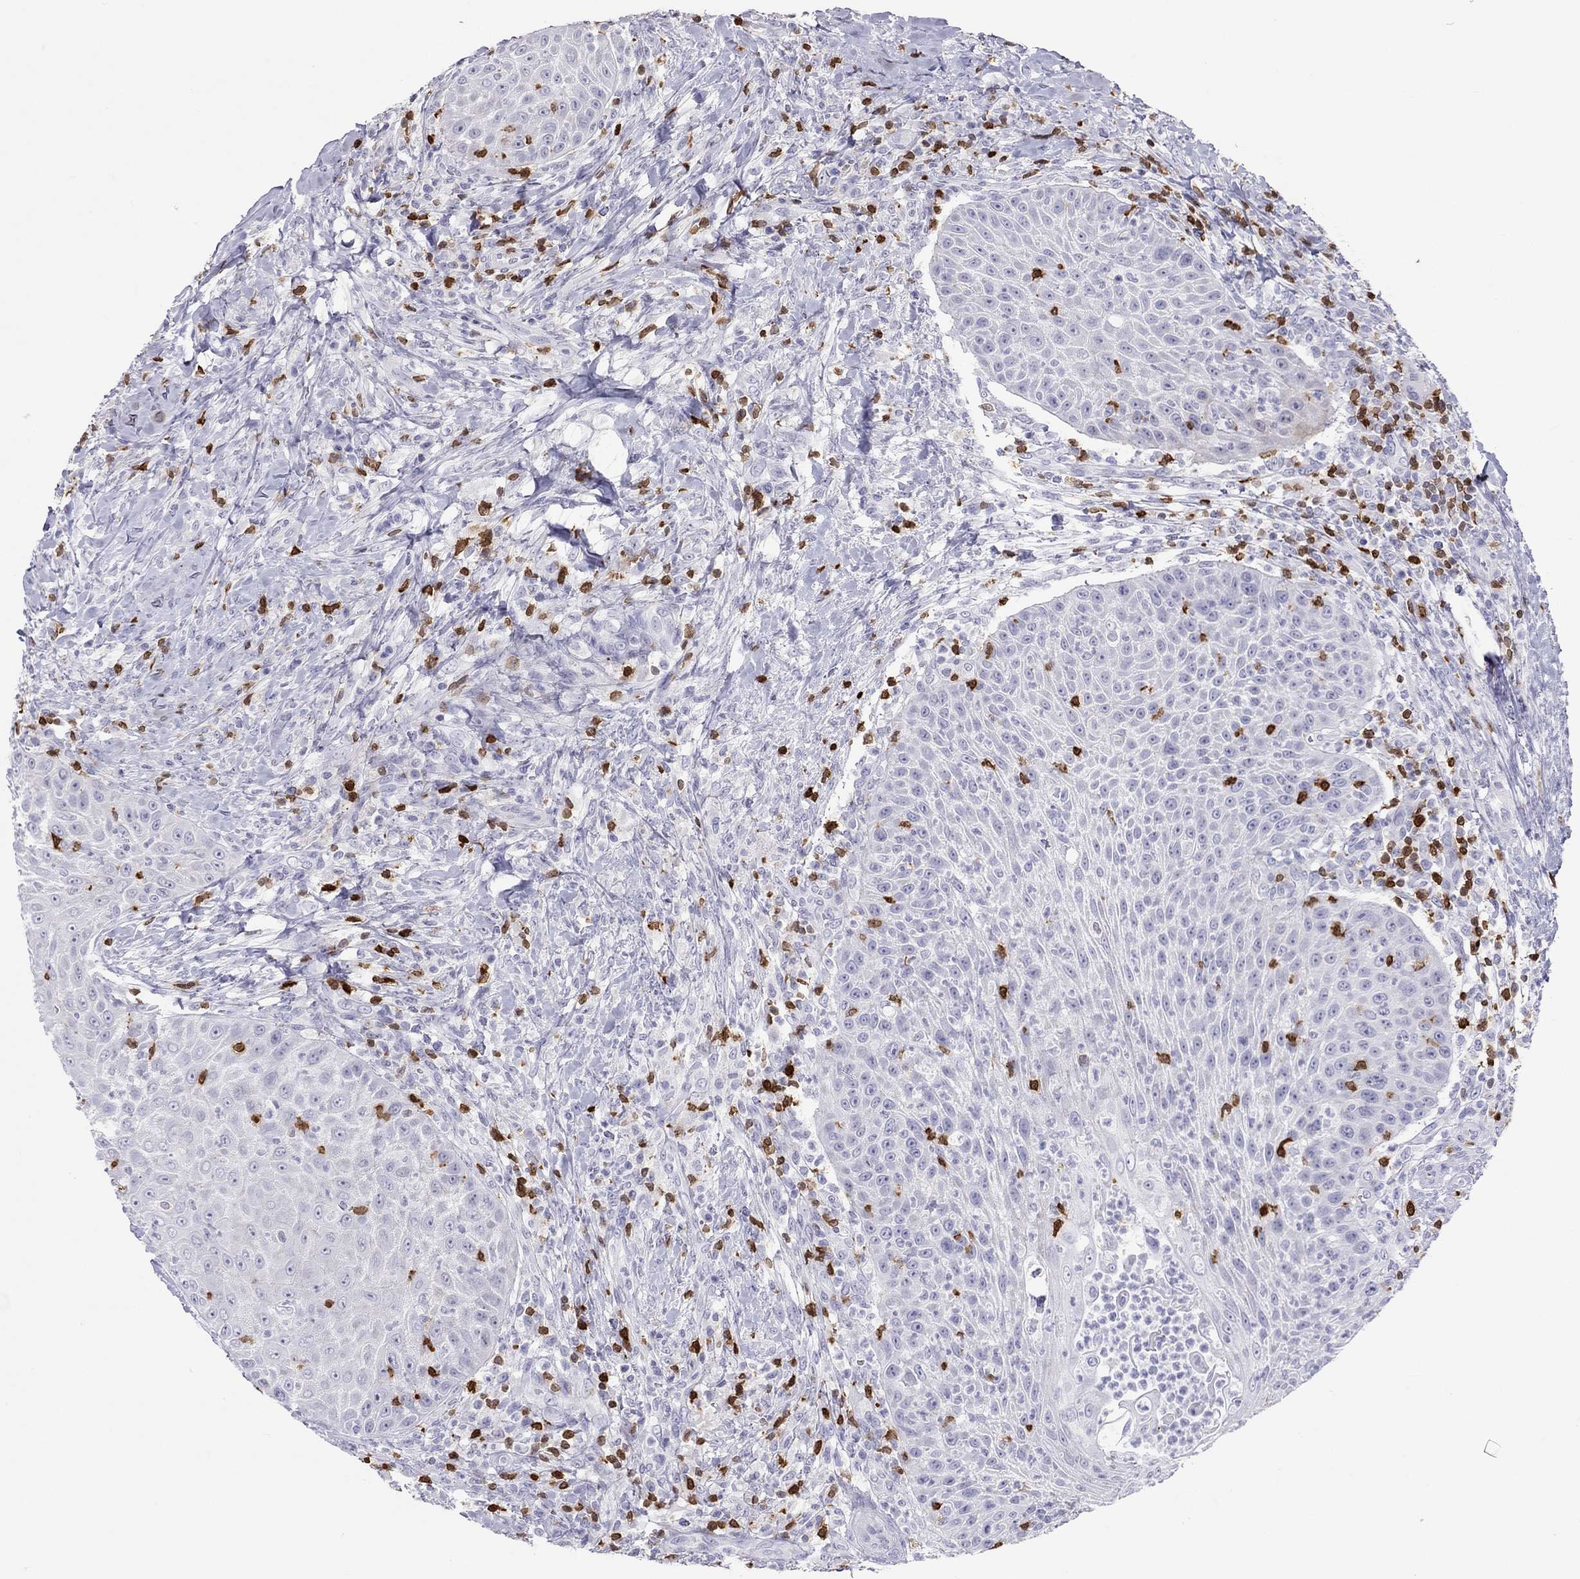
{"staining": {"intensity": "negative", "quantity": "none", "location": "none"}, "tissue": "head and neck cancer", "cell_type": "Tumor cells", "image_type": "cancer", "snomed": [{"axis": "morphology", "description": "Squamous cell carcinoma, NOS"}, {"axis": "topography", "description": "Head-Neck"}], "caption": "Tumor cells are negative for brown protein staining in squamous cell carcinoma (head and neck). The staining is performed using DAB (3,3'-diaminobenzidine) brown chromogen with nuclei counter-stained in using hematoxylin.", "gene": "SH2D2A", "patient": {"sex": "male", "age": 69}}